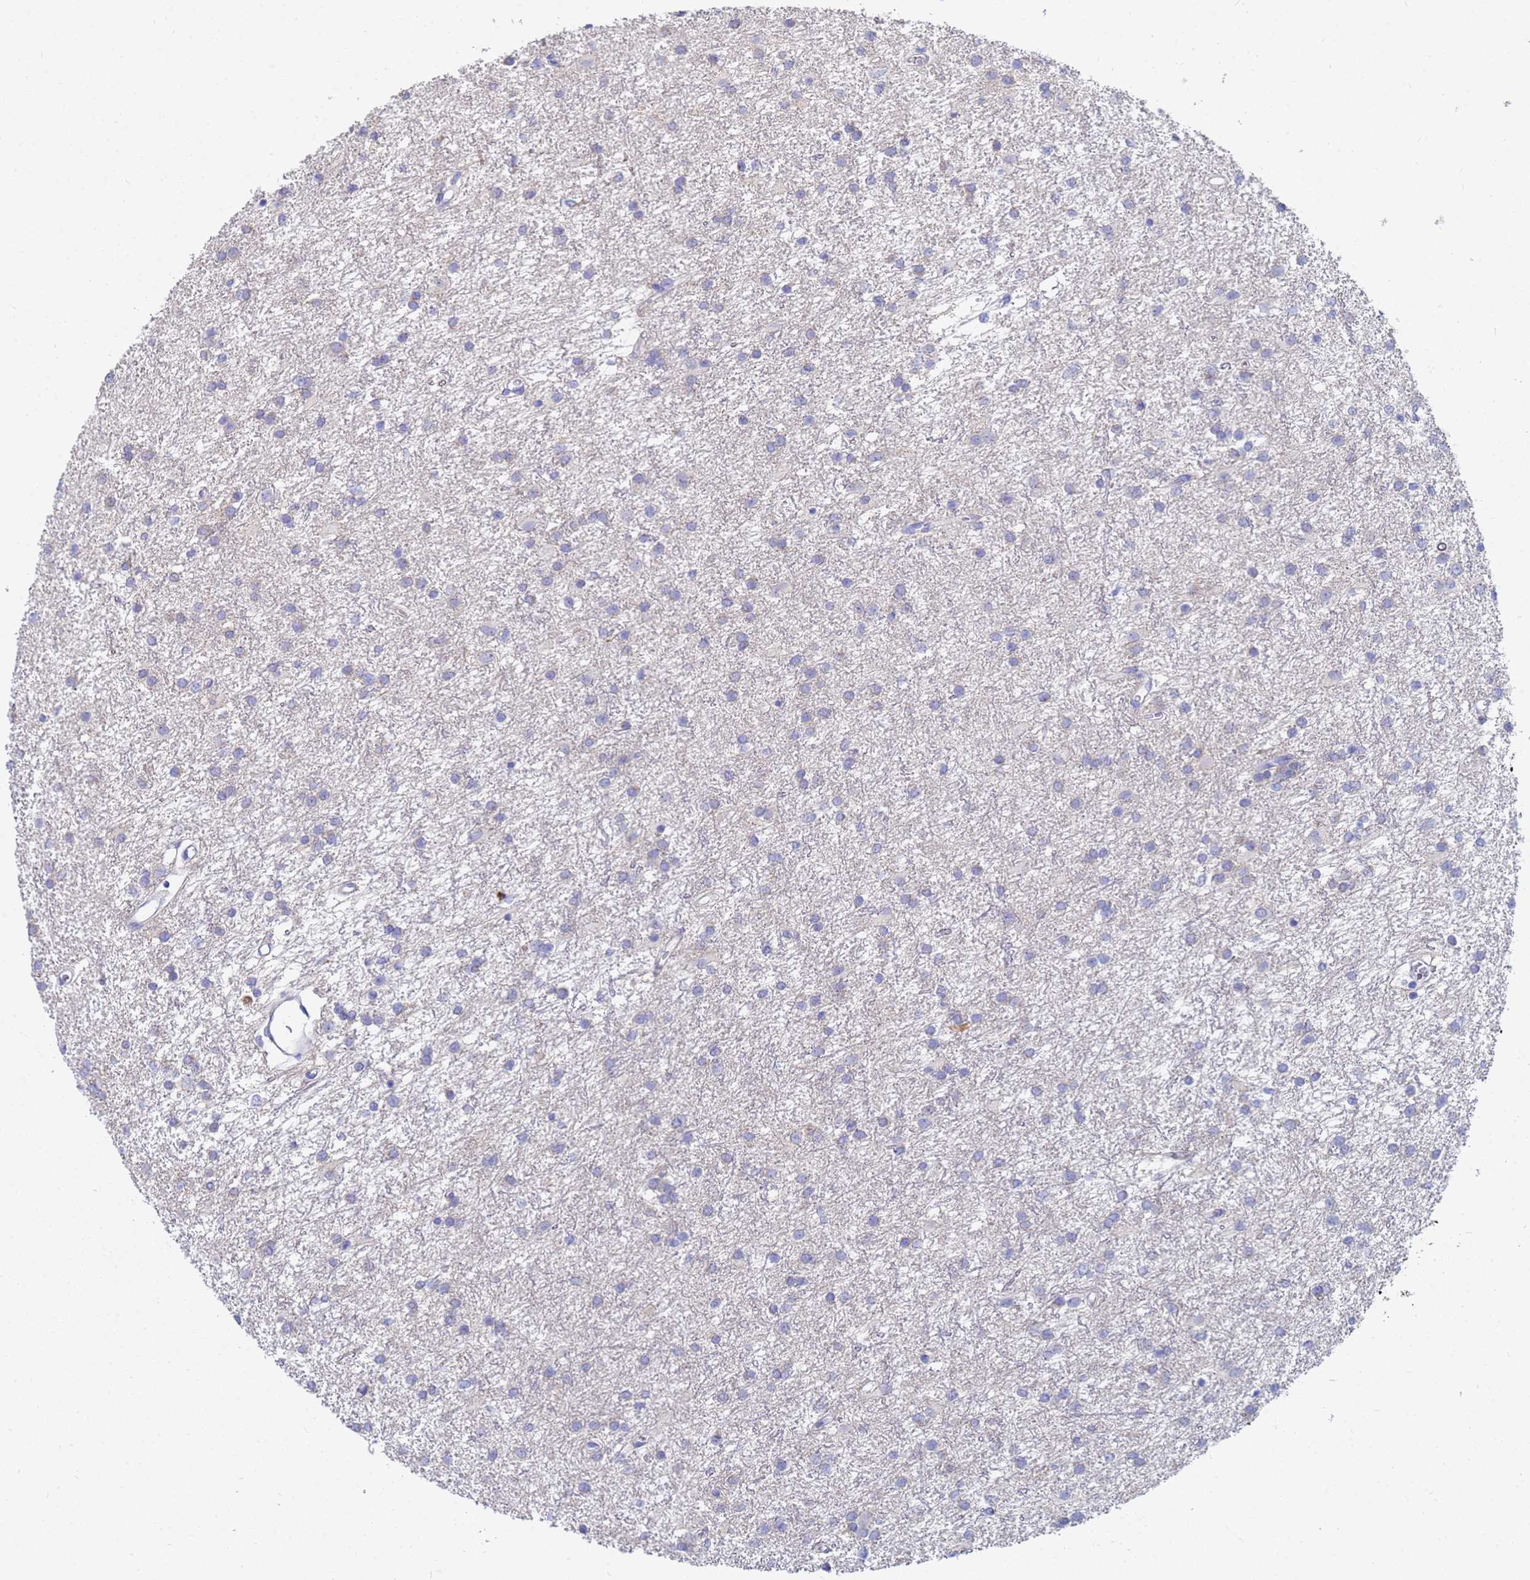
{"staining": {"intensity": "negative", "quantity": "none", "location": "none"}, "tissue": "glioma", "cell_type": "Tumor cells", "image_type": "cancer", "snomed": [{"axis": "morphology", "description": "Glioma, malignant, High grade"}, {"axis": "topography", "description": "Brain"}], "caption": "Tumor cells show no significant protein staining in malignant high-grade glioma.", "gene": "C2orf72", "patient": {"sex": "female", "age": 50}}